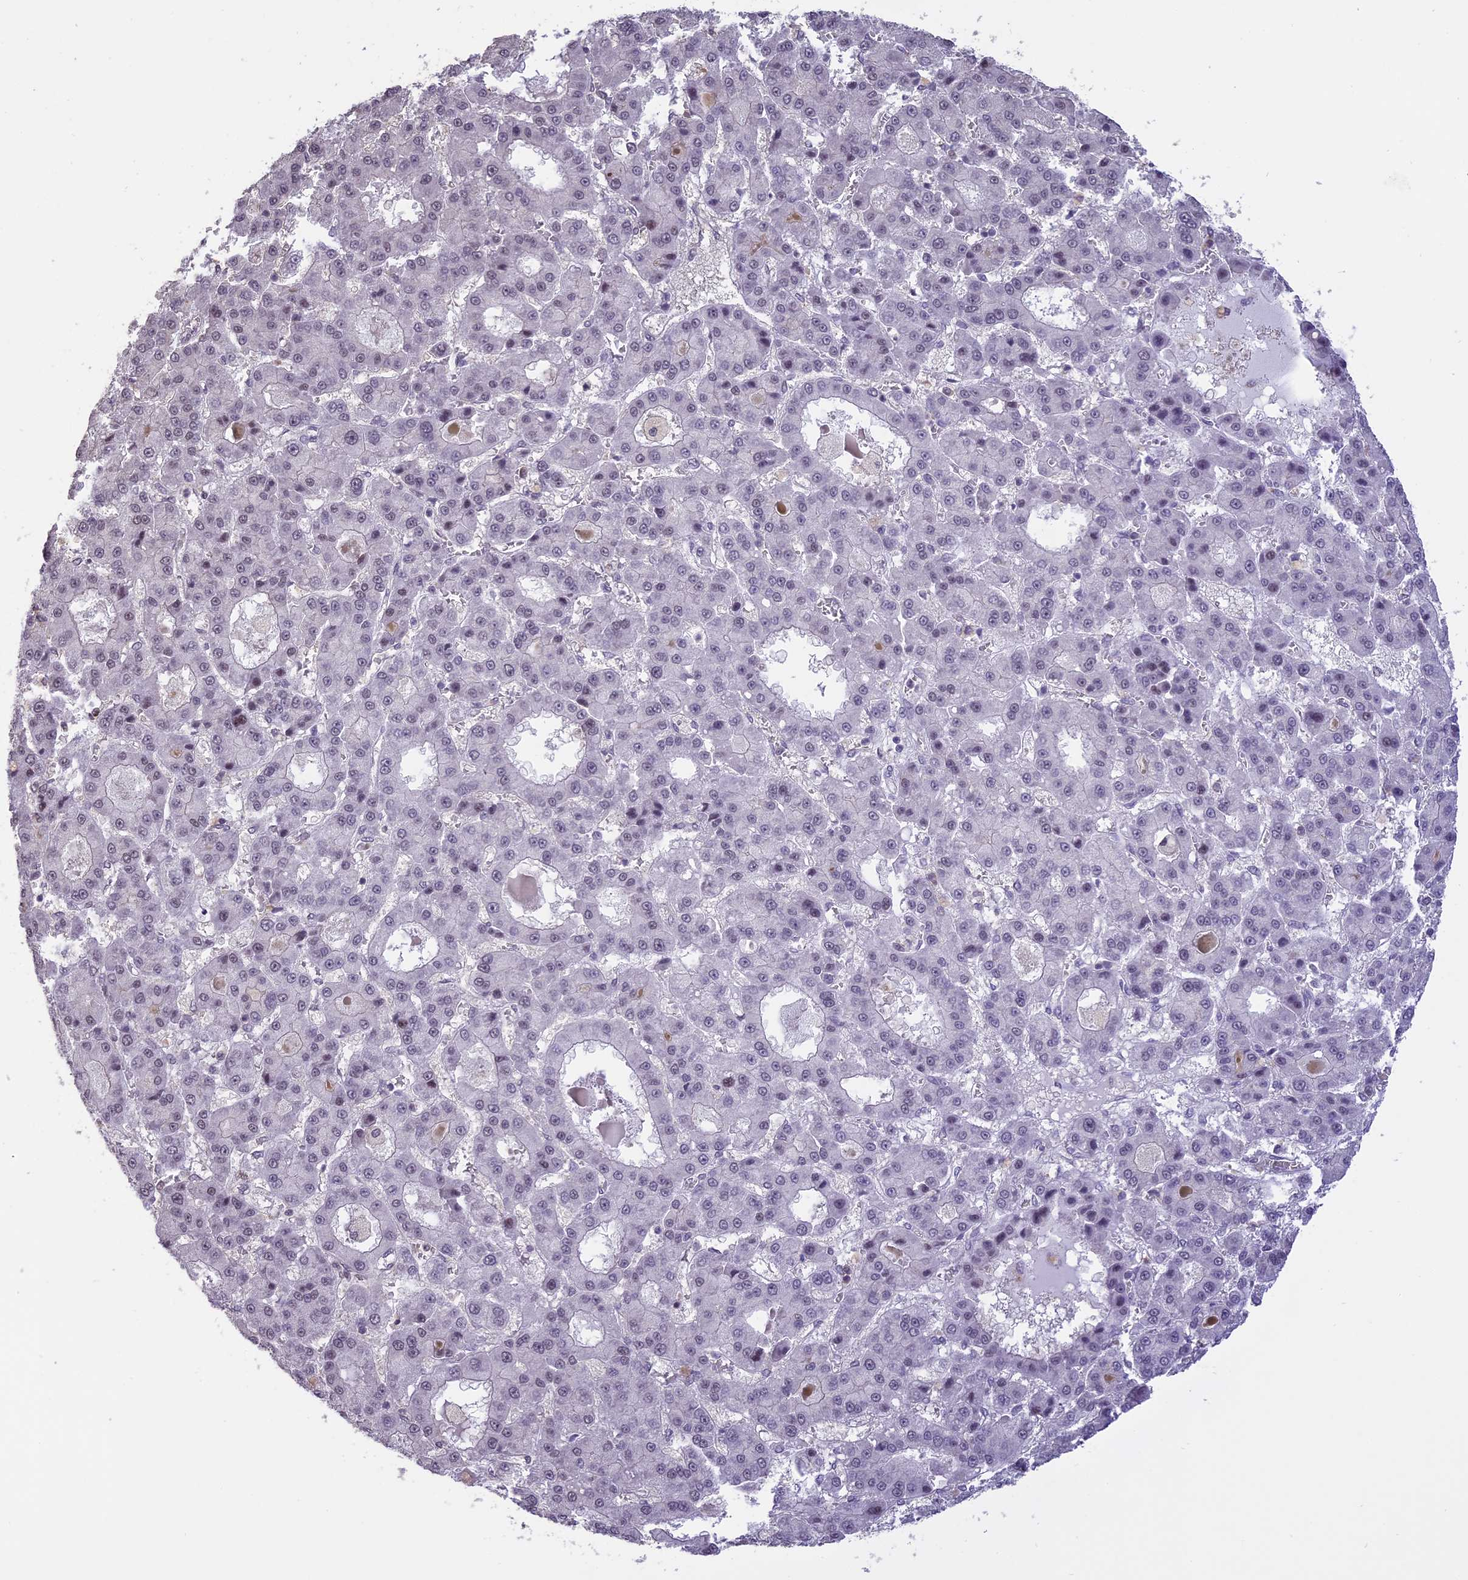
{"staining": {"intensity": "negative", "quantity": "none", "location": "none"}, "tissue": "liver cancer", "cell_type": "Tumor cells", "image_type": "cancer", "snomed": [{"axis": "morphology", "description": "Carcinoma, Hepatocellular, NOS"}, {"axis": "topography", "description": "Liver"}], "caption": "This histopathology image is of liver cancer (hepatocellular carcinoma) stained with IHC to label a protein in brown with the nuclei are counter-stained blue. There is no expression in tumor cells.", "gene": "TIGD7", "patient": {"sex": "male", "age": 70}}